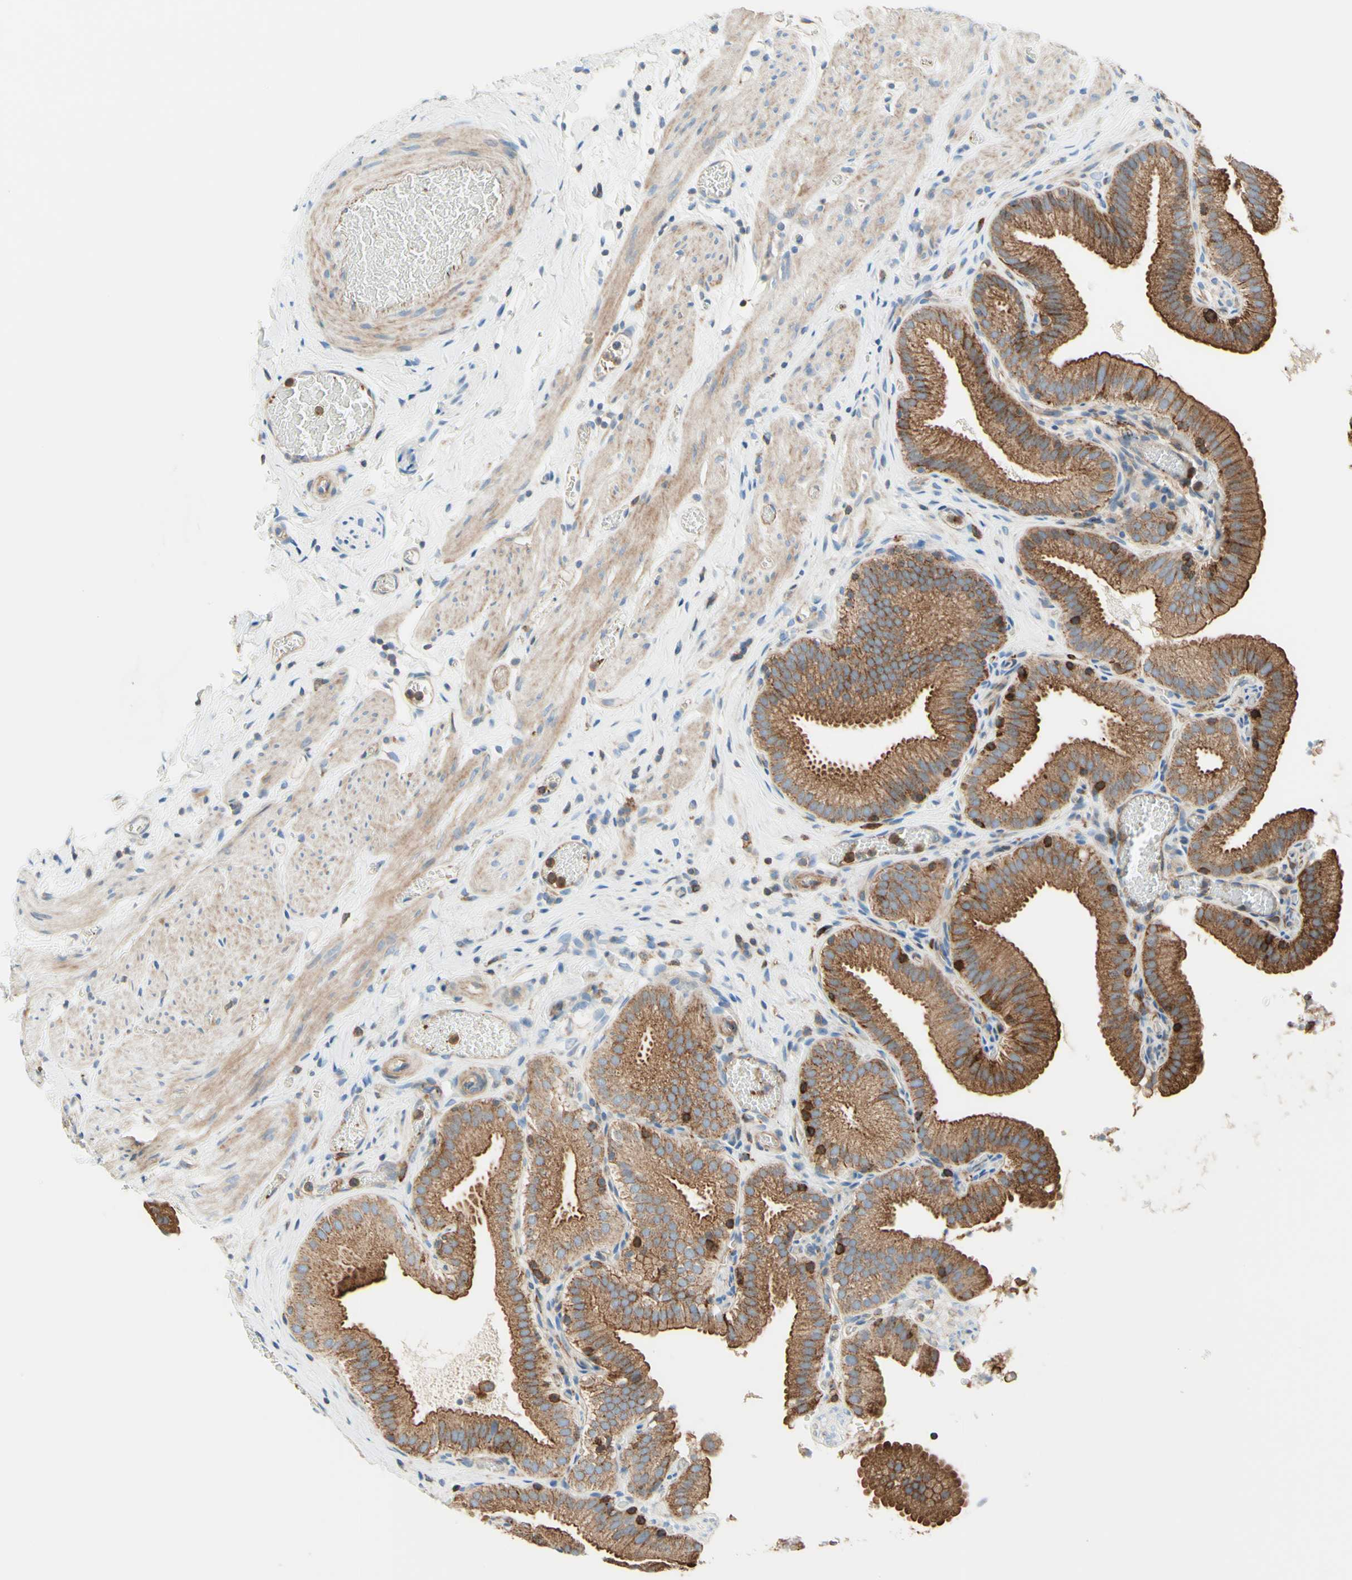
{"staining": {"intensity": "strong", "quantity": ">75%", "location": "cytoplasmic/membranous"}, "tissue": "gallbladder", "cell_type": "Glandular cells", "image_type": "normal", "snomed": [{"axis": "morphology", "description": "Normal tissue, NOS"}, {"axis": "topography", "description": "Gallbladder"}], "caption": "High-power microscopy captured an immunohistochemistry (IHC) histopathology image of benign gallbladder, revealing strong cytoplasmic/membranous staining in about >75% of glandular cells.", "gene": "SEMA4C", "patient": {"sex": "male", "age": 54}}